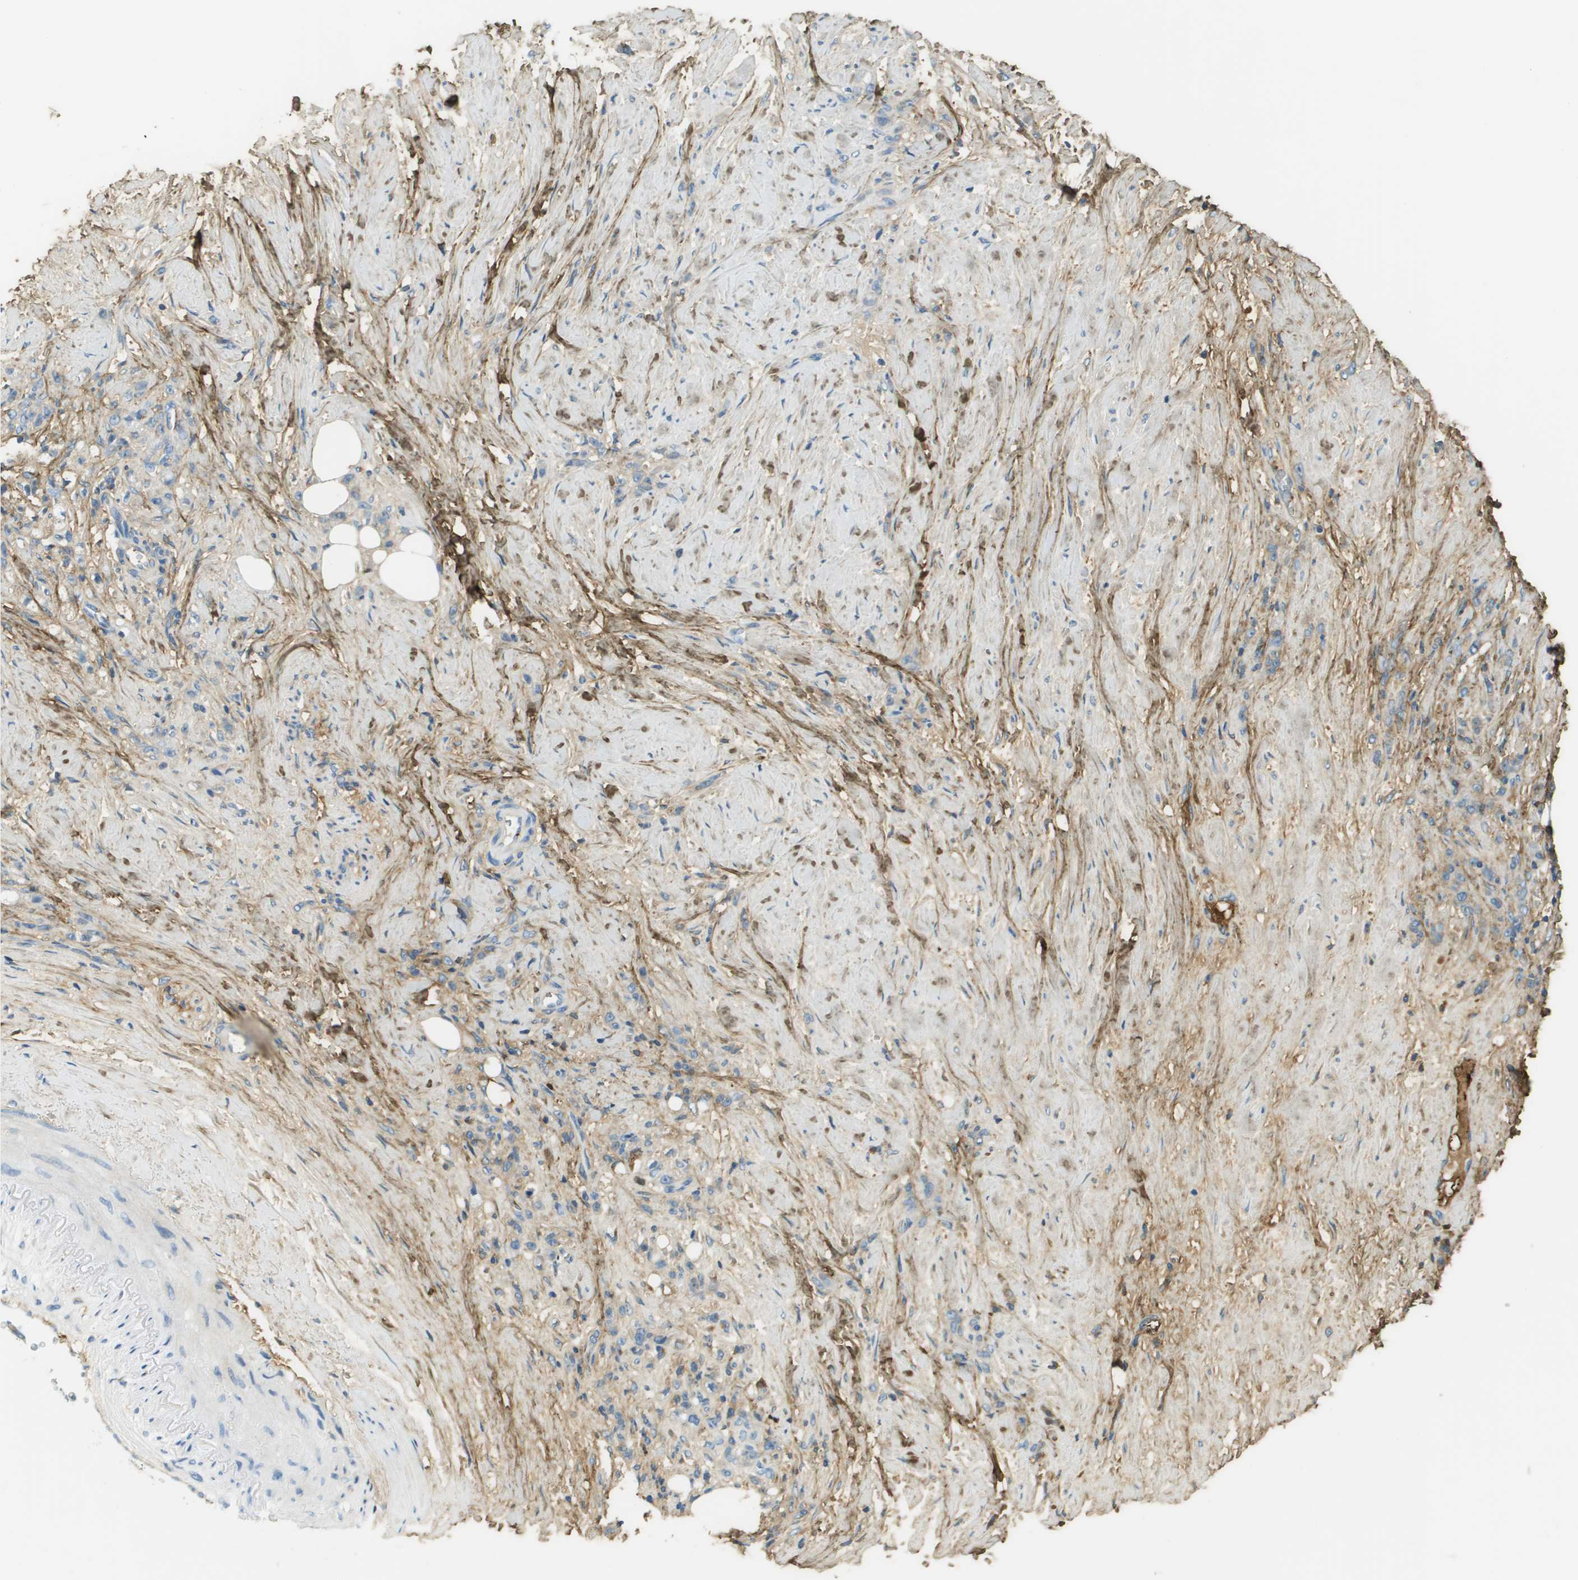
{"staining": {"intensity": "negative", "quantity": "none", "location": "none"}, "tissue": "stomach cancer", "cell_type": "Tumor cells", "image_type": "cancer", "snomed": [{"axis": "morphology", "description": "Adenocarcinoma, NOS"}, {"axis": "topography", "description": "Stomach"}], "caption": "Tumor cells show no significant staining in stomach cancer. (DAB immunohistochemistry (IHC), high magnification).", "gene": "DCN", "patient": {"sex": "male", "age": 82}}